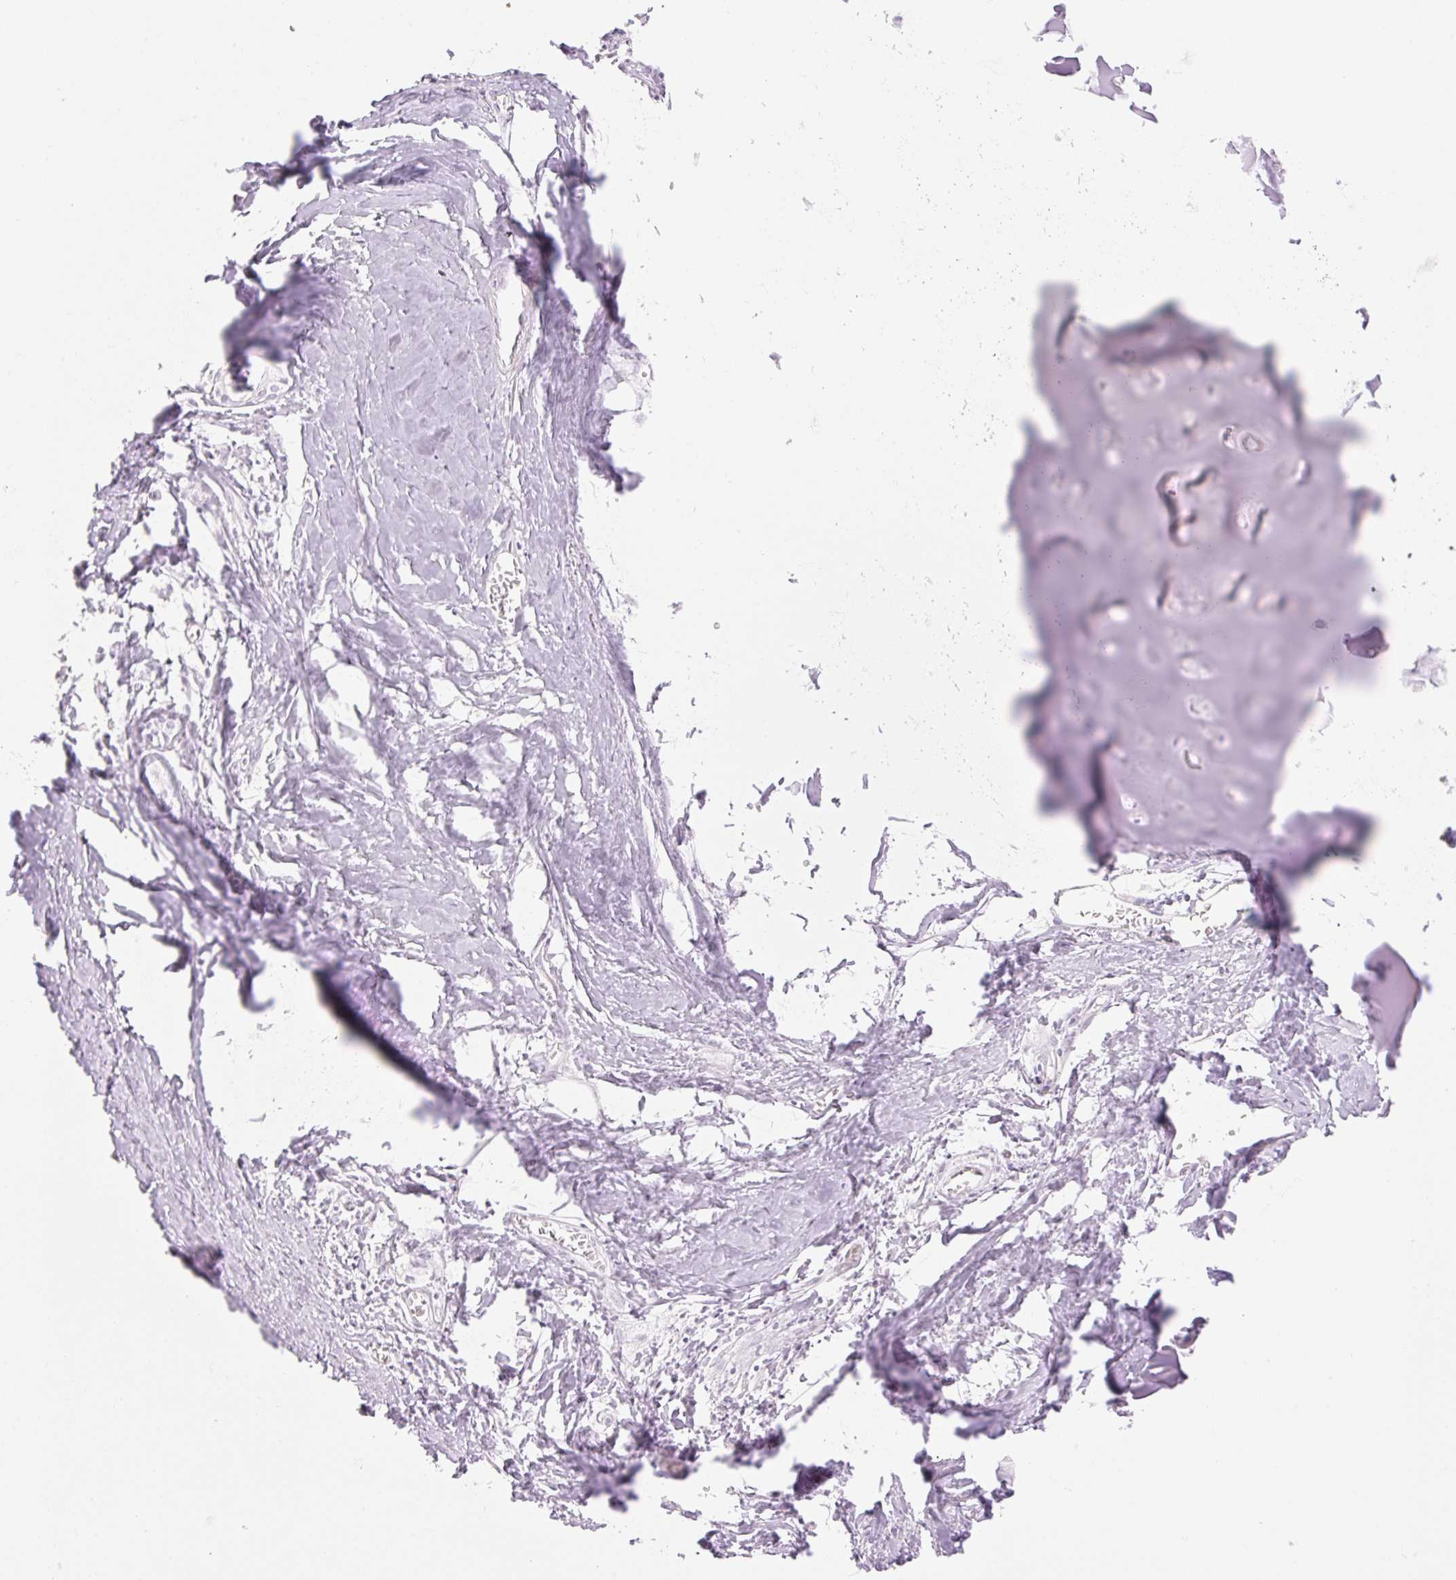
{"staining": {"intensity": "negative", "quantity": "none", "location": "none"}, "tissue": "soft tissue", "cell_type": "Chondrocytes", "image_type": "normal", "snomed": [{"axis": "morphology", "description": "Normal tissue, NOS"}, {"axis": "topography", "description": "Cartilage tissue"}], "caption": "There is no significant staining in chondrocytes of soft tissue. (Brightfield microscopy of DAB immunohistochemistry (IHC) at high magnification).", "gene": "FABP5", "patient": {"sex": "male", "age": 57}}